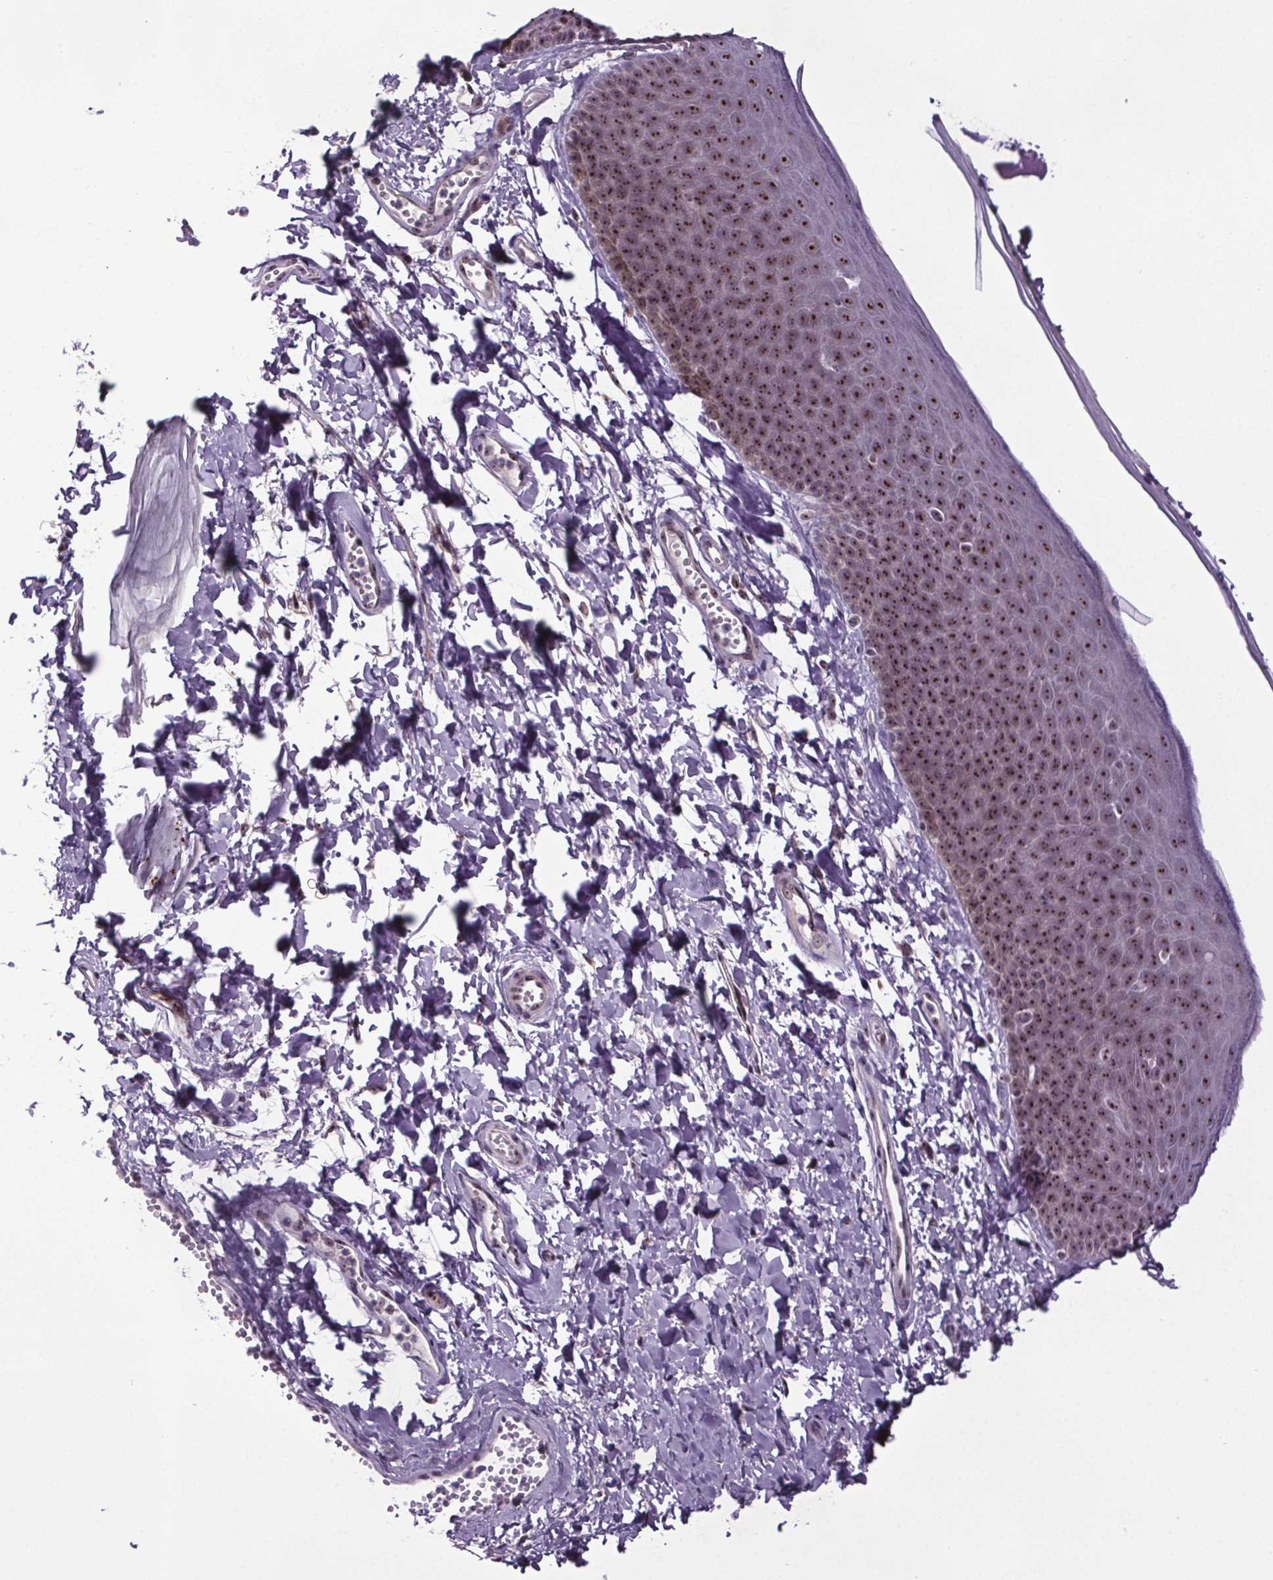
{"staining": {"intensity": "moderate", "quantity": ">75%", "location": "nuclear"}, "tissue": "skin", "cell_type": "Epidermal cells", "image_type": "normal", "snomed": [{"axis": "morphology", "description": "Normal tissue, NOS"}, {"axis": "topography", "description": "Anal"}], "caption": "An immunohistochemistry (IHC) micrograph of benign tissue is shown. Protein staining in brown shows moderate nuclear positivity in skin within epidermal cells. (DAB = brown stain, brightfield microscopy at high magnification).", "gene": "ATMIN", "patient": {"sex": "male", "age": 53}}